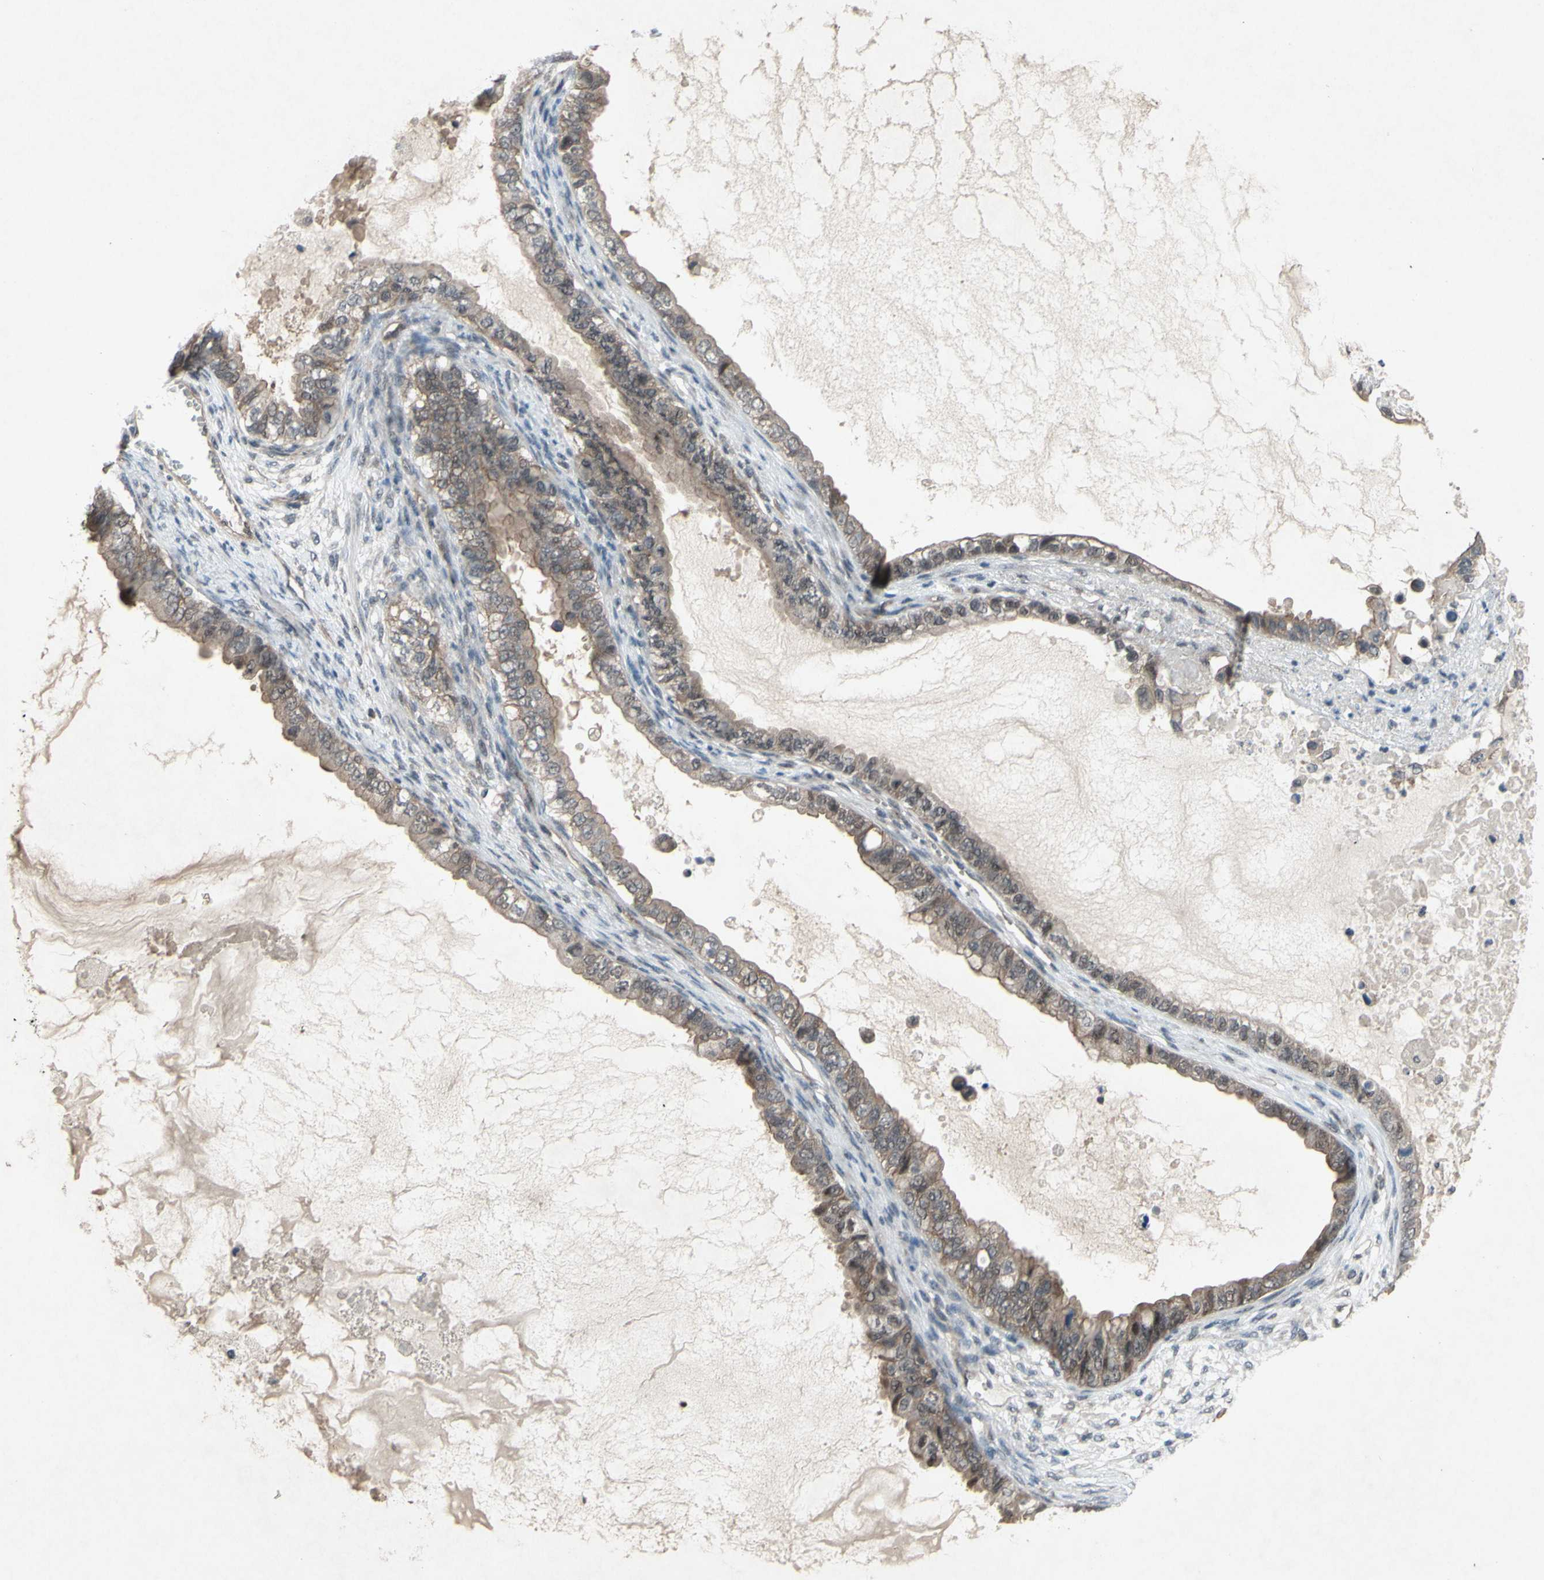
{"staining": {"intensity": "weak", "quantity": ">75%", "location": "cytoplasmic/membranous,nuclear"}, "tissue": "ovarian cancer", "cell_type": "Tumor cells", "image_type": "cancer", "snomed": [{"axis": "morphology", "description": "Cystadenocarcinoma, mucinous, NOS"}, {"axis": "topography", "description": "Ovary"}], "caption": "IHC of ovarian cancer exhibits low levels of weak cytoplasmic/membranous and nuclear staining in about >75% of tumor cells. The protein is shown in brown color, while the nuclei are stained blue.", "gene": "TRDMT1", "patient": {"sex": "female", "age": 80}}